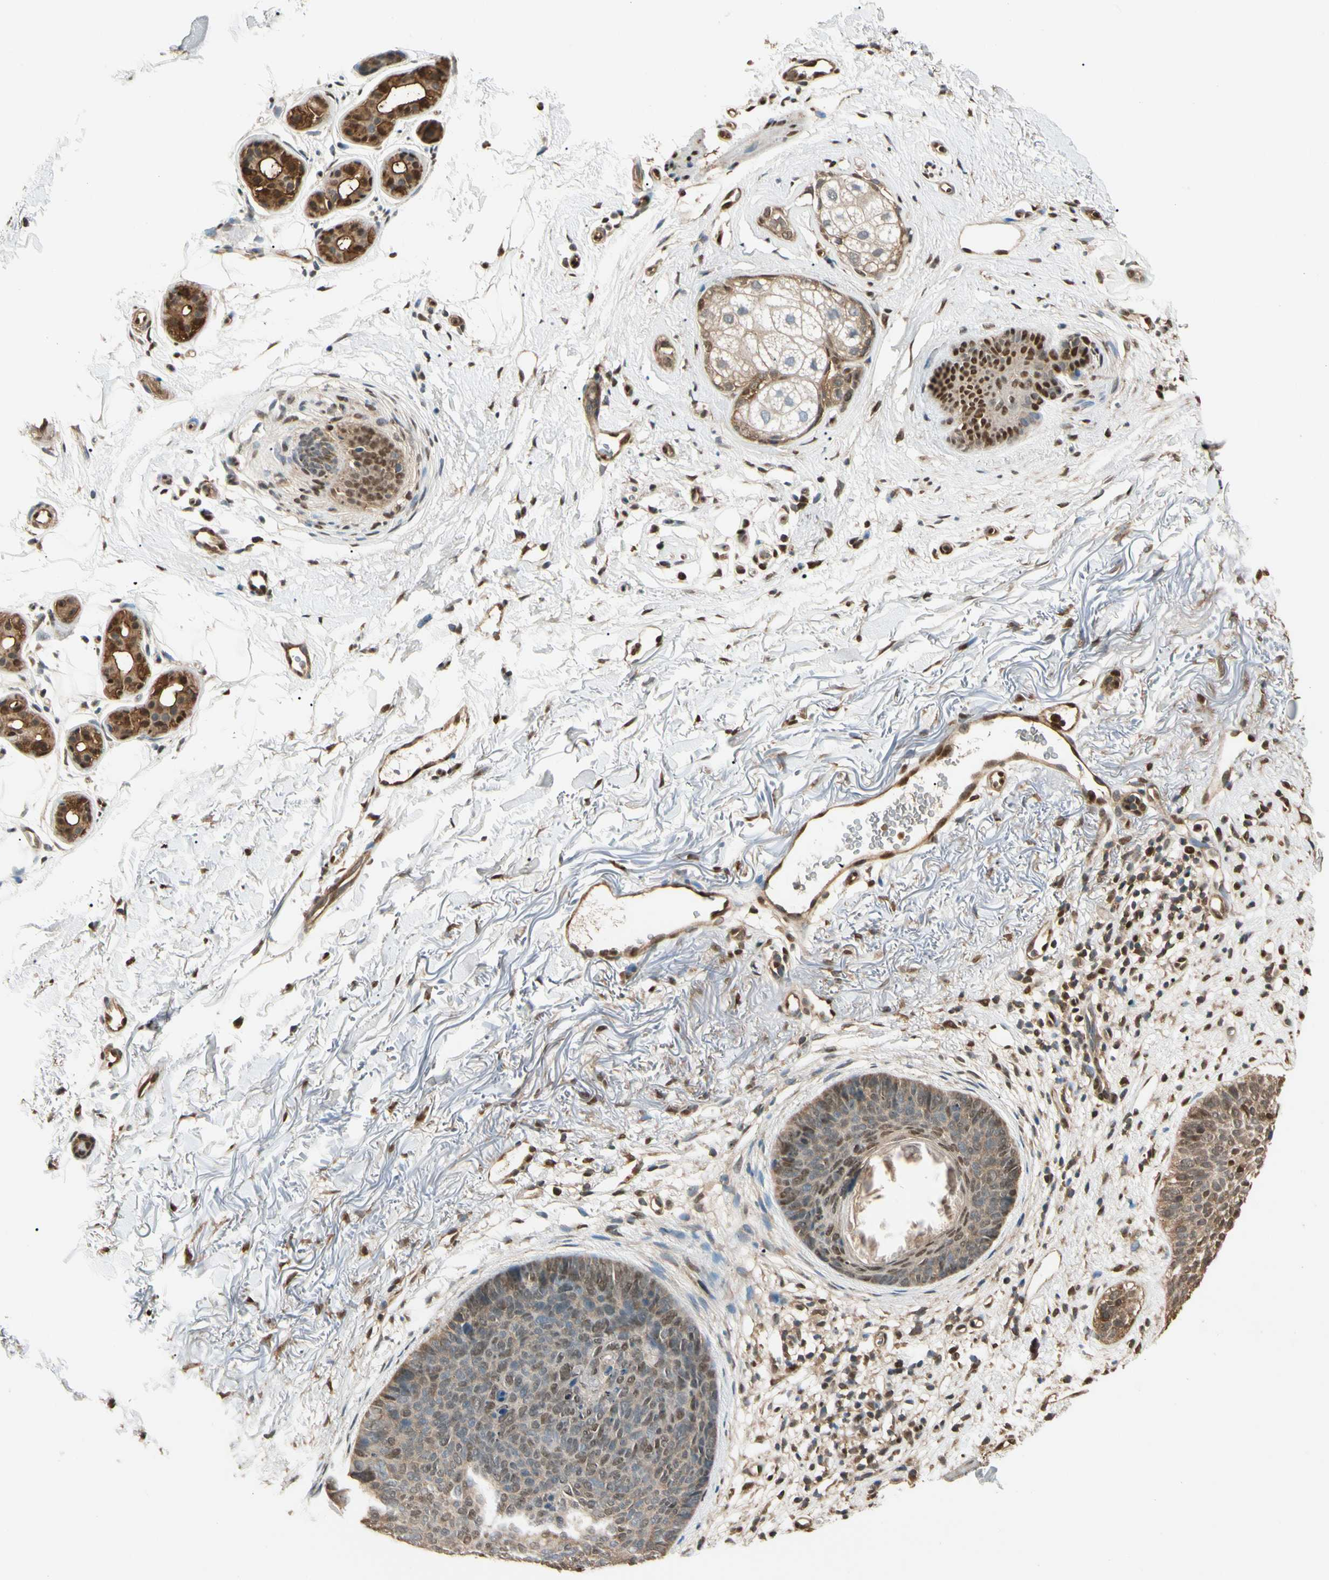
{"staining": {"intensity": "weak", "quantity": ">75%", "location": "cytoplasmic/membranous,nuclear"}, "tissue": "skin cancer", "cell_type": "Tumor cells", "image_type": "cancer", "snomed": [{"axis": "morphology", "description": "Basal cell carcinoma"}, {"axis": "topography", "description": "Skin"}], "caption": "Skin cancer stained with DAB (3,3'-diaminobenzidine) immunohistochemistry (IHC) demonstrates low levels of weak cytoplasmic/membranous and nuclear positivity in approximately >75% of tumor cells.", "gene": "PNCK", "patient": {"sex": "female", "age": 70}}